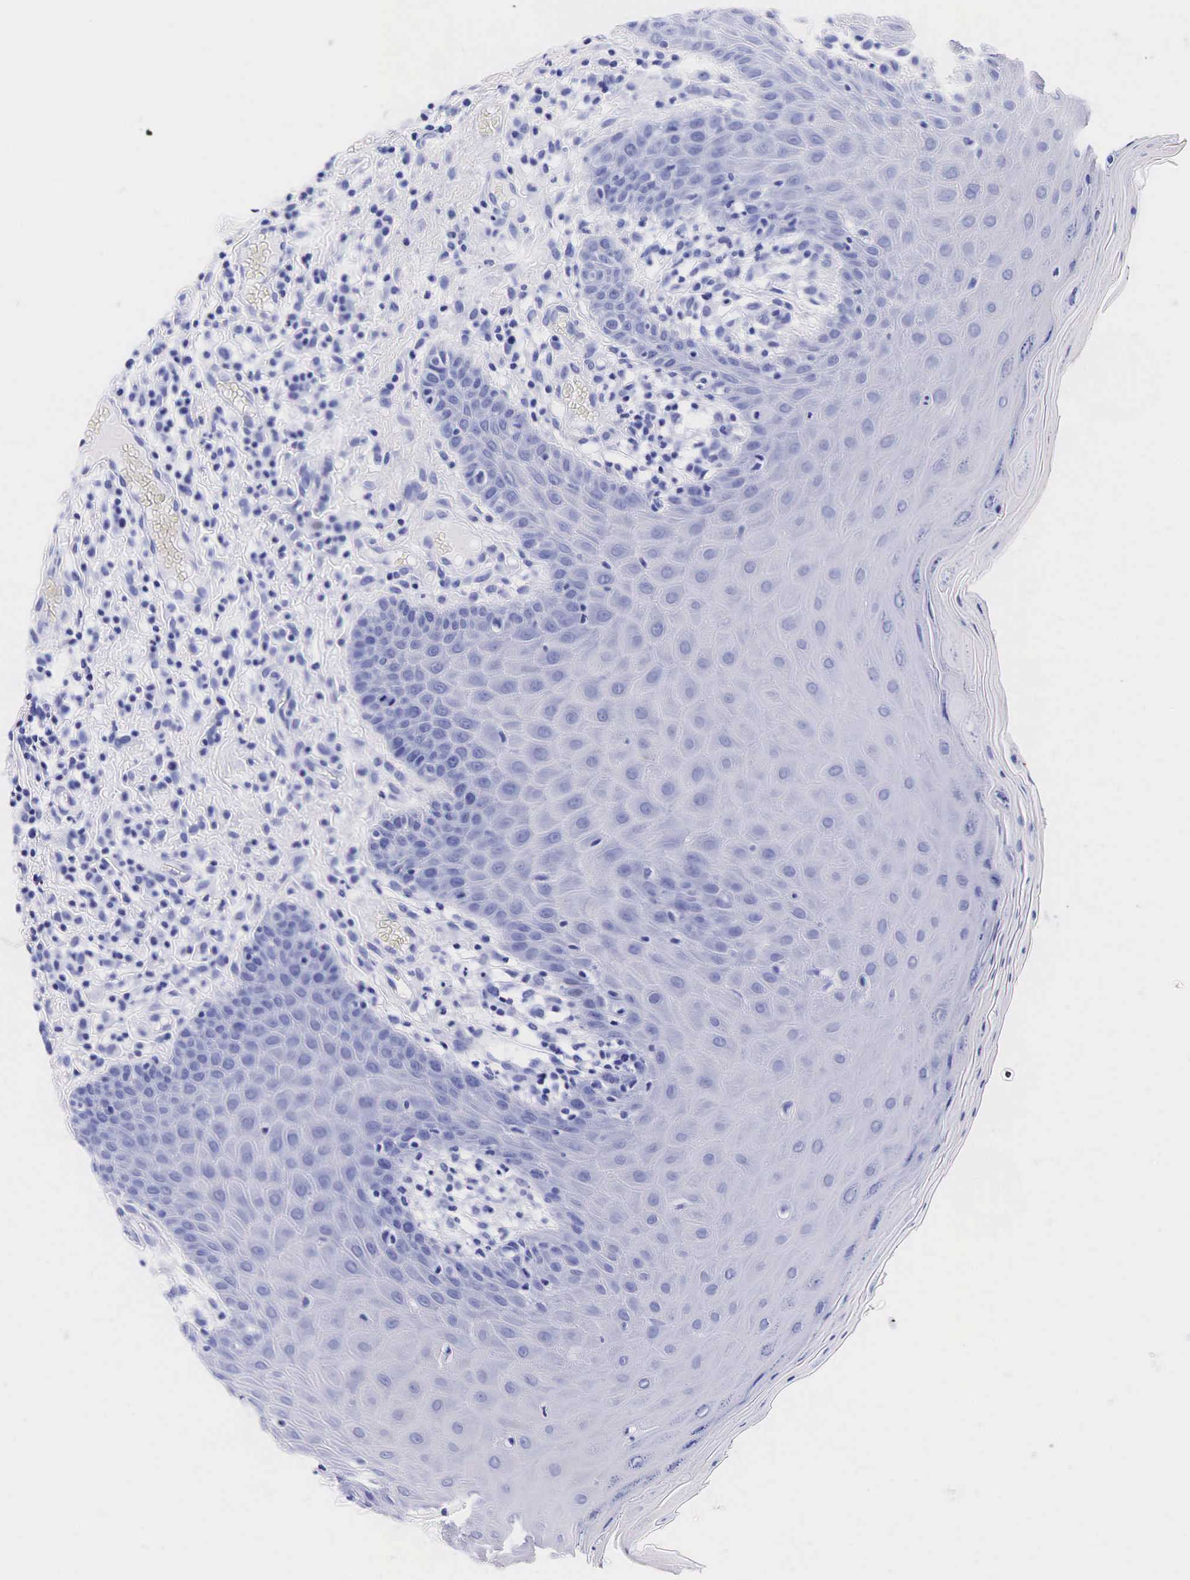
{"staining": {"intensity": "negative", "quantity": "none", "location": "none"}, "tissue": "oral mucosa", "cell_type": "Squamous epithelial cells", "image_type": "normal", "snomed": [{"axis": "morphology", "description": "Normal tissue, NOS"}, {"axis": "topography", "description": "Oral tissue"}], "caption": "Immunohistochemistry of normal oral mucosa shows no positivity in squamous epithelial cells. (DAB immunohistochemistry (IHC) visualized using brightfield microscopy, high magnification).", "gene": "ACP3", "patient": {"sex": "female", "age": 56}}